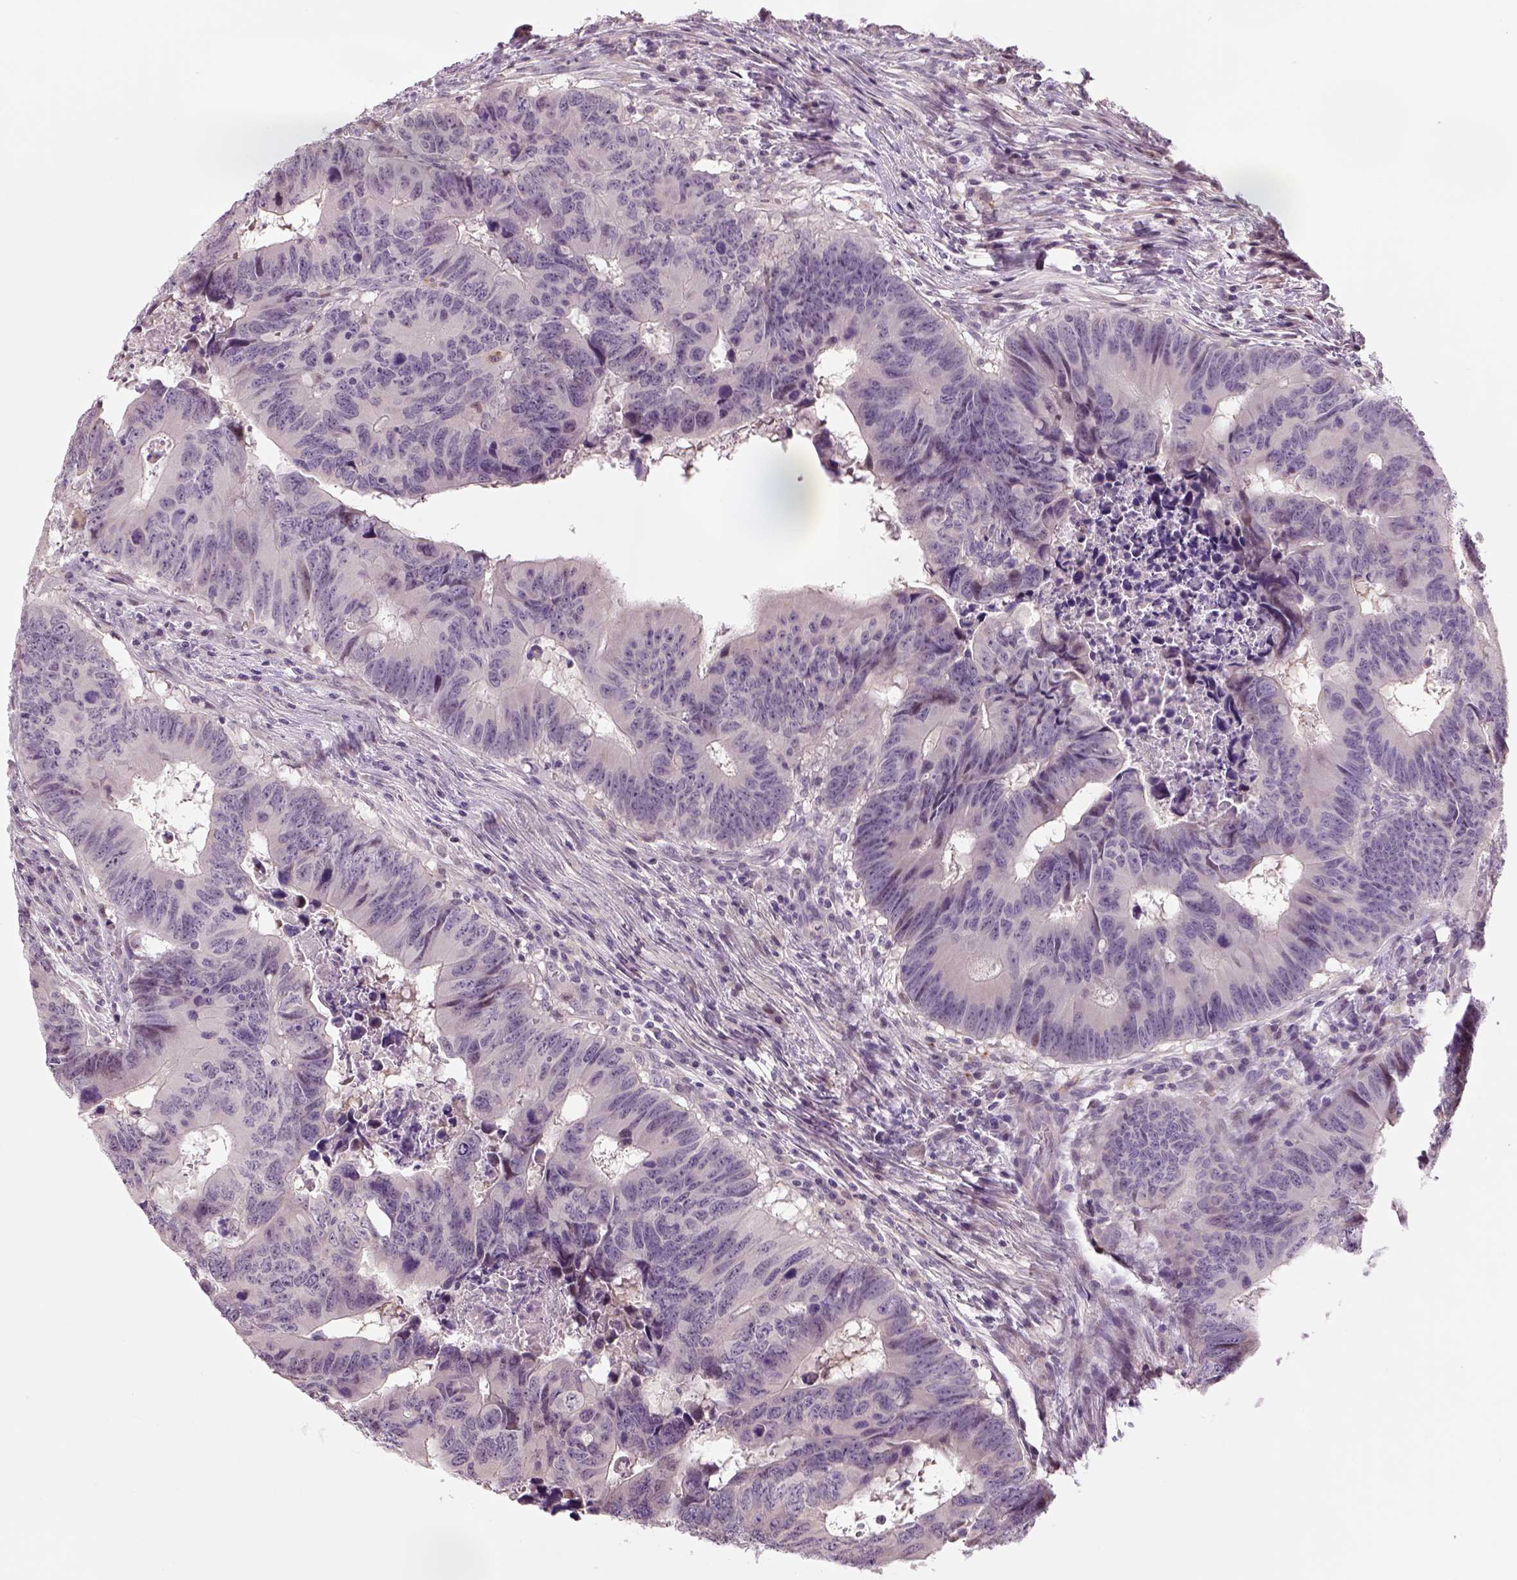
{"staining": {"intensity": "negative", "quantity": "none", "location": "none"}, "tissue": "colorectal cancer", "cell_type": "Tumor cells", "image_type": "cancer", "snomed": [{"axis": "morphology", "description": "Adenocarcinoma, NOS"}, {"axis": "topography", "description": "Colon"}], "caption": "Tumor cells show no significant protein staining in colorectal cancer. The staining is performed using DAB brown chromogen with nuclei counter-stained in using hematoxylin.", "gene": "NECAB1", "patient": {"sex": "female", "age": 82}}